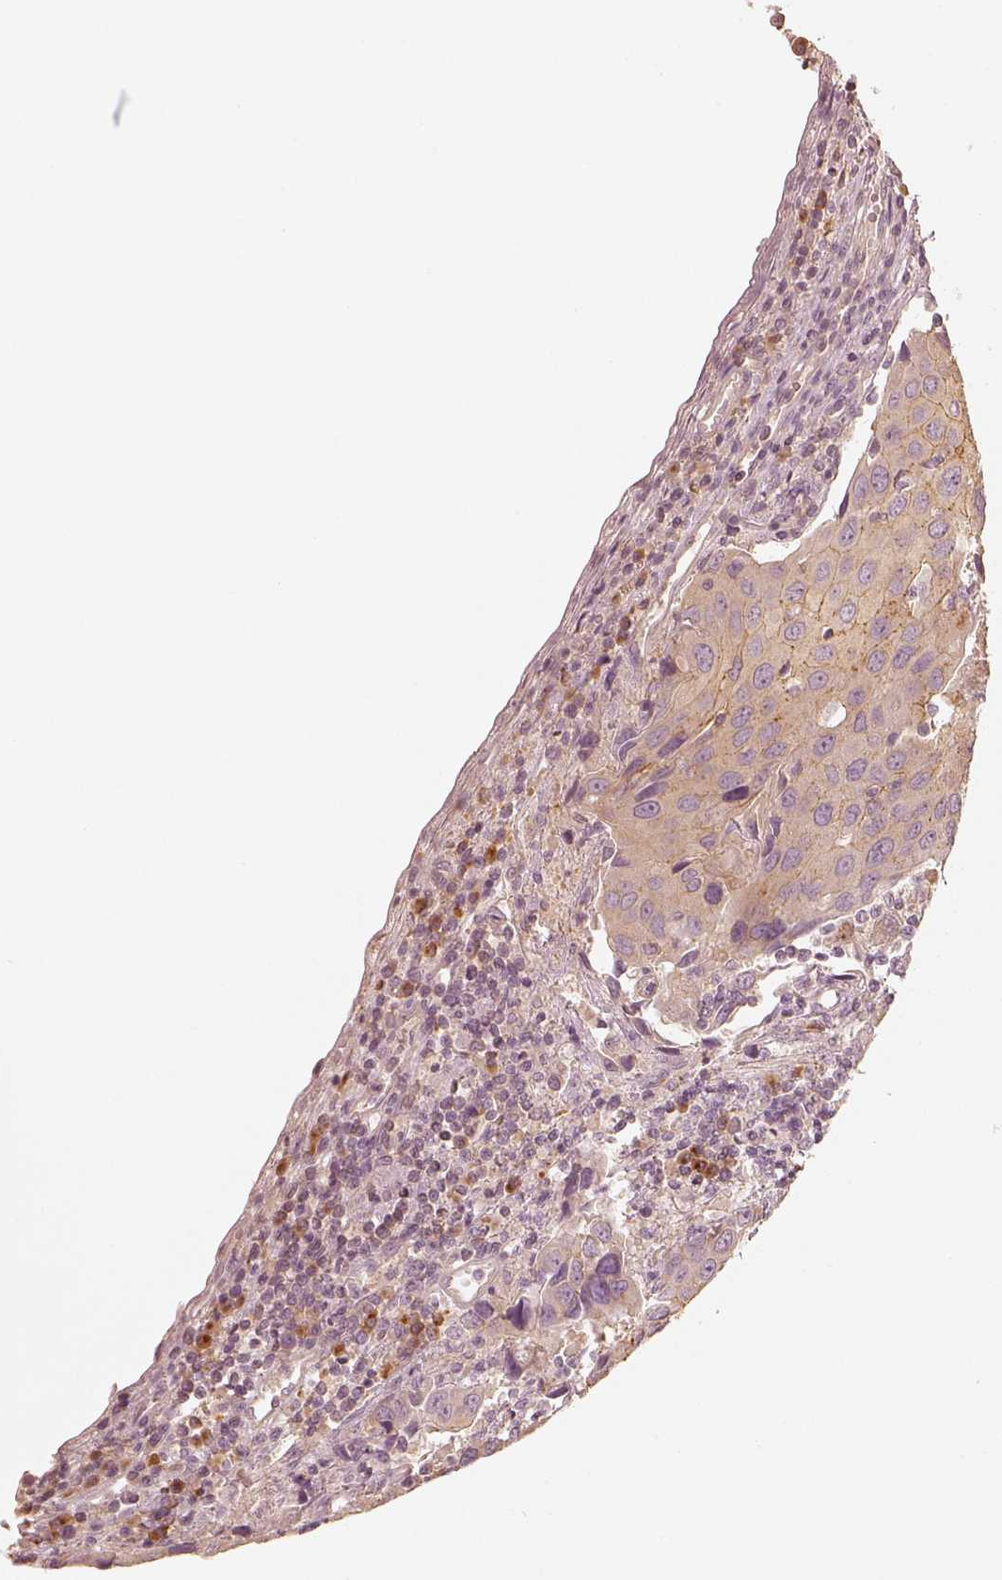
{"staining": {"intensity": "weak", "quantity": "<25%", "location": "cytoplasmic/membranous"}, "tissue": "urothelial cancer", "cell_type": "Tumor cells", "image_type": "cancer", "snomed": [{"axis": "morphology", "description": "Urothelial carcinoma, High grade"}, {"axis": "topography", "description": "Urinary bladder"}], "caption": "There is no significant positivity in tumor cells of urothelial cancer.", "gene": "GORASP2", "patient": {"sex": "female", "age": 85}}